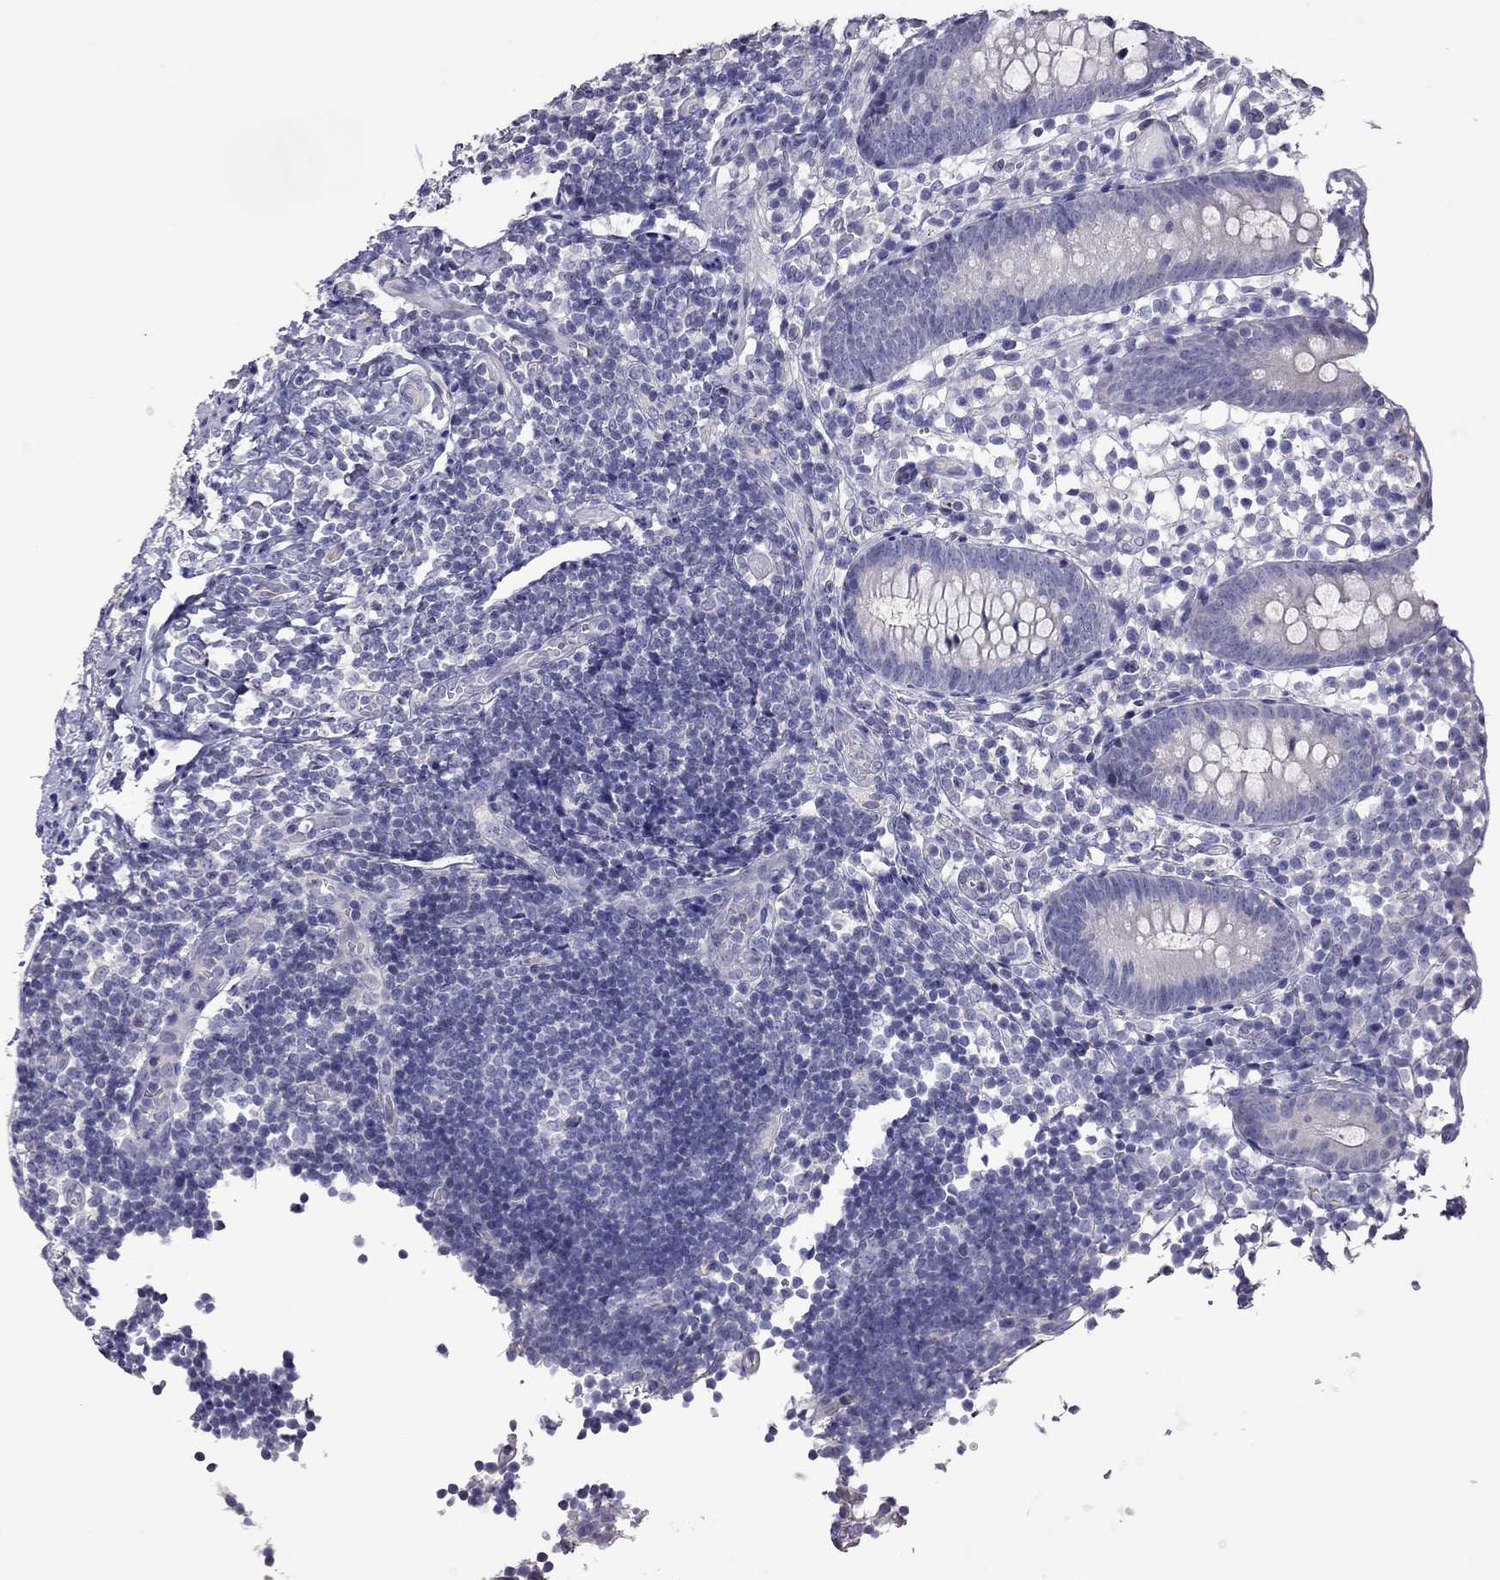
{"staining": {"intensity": "negative", "quantity": "none", "location": "none"}, "tissue": "appendix", "cell_type": "Glandular cells", "image_type": "normal", "snomed": [{"axis": "morphology", "description": "Normal tissue, NOS"}, {"axis": "topography", "description": "Appendix"}], "caption": "Protein analysis of unremarkable appendix reveals no significant staining in glandular cells. (DAB (3,3'-diaminobenzidine) immunohistochemistry (IHC) with hematoxylin counter stain).", "gene": "FEZ1", "patient": {"sex": "female", "age": 40}}